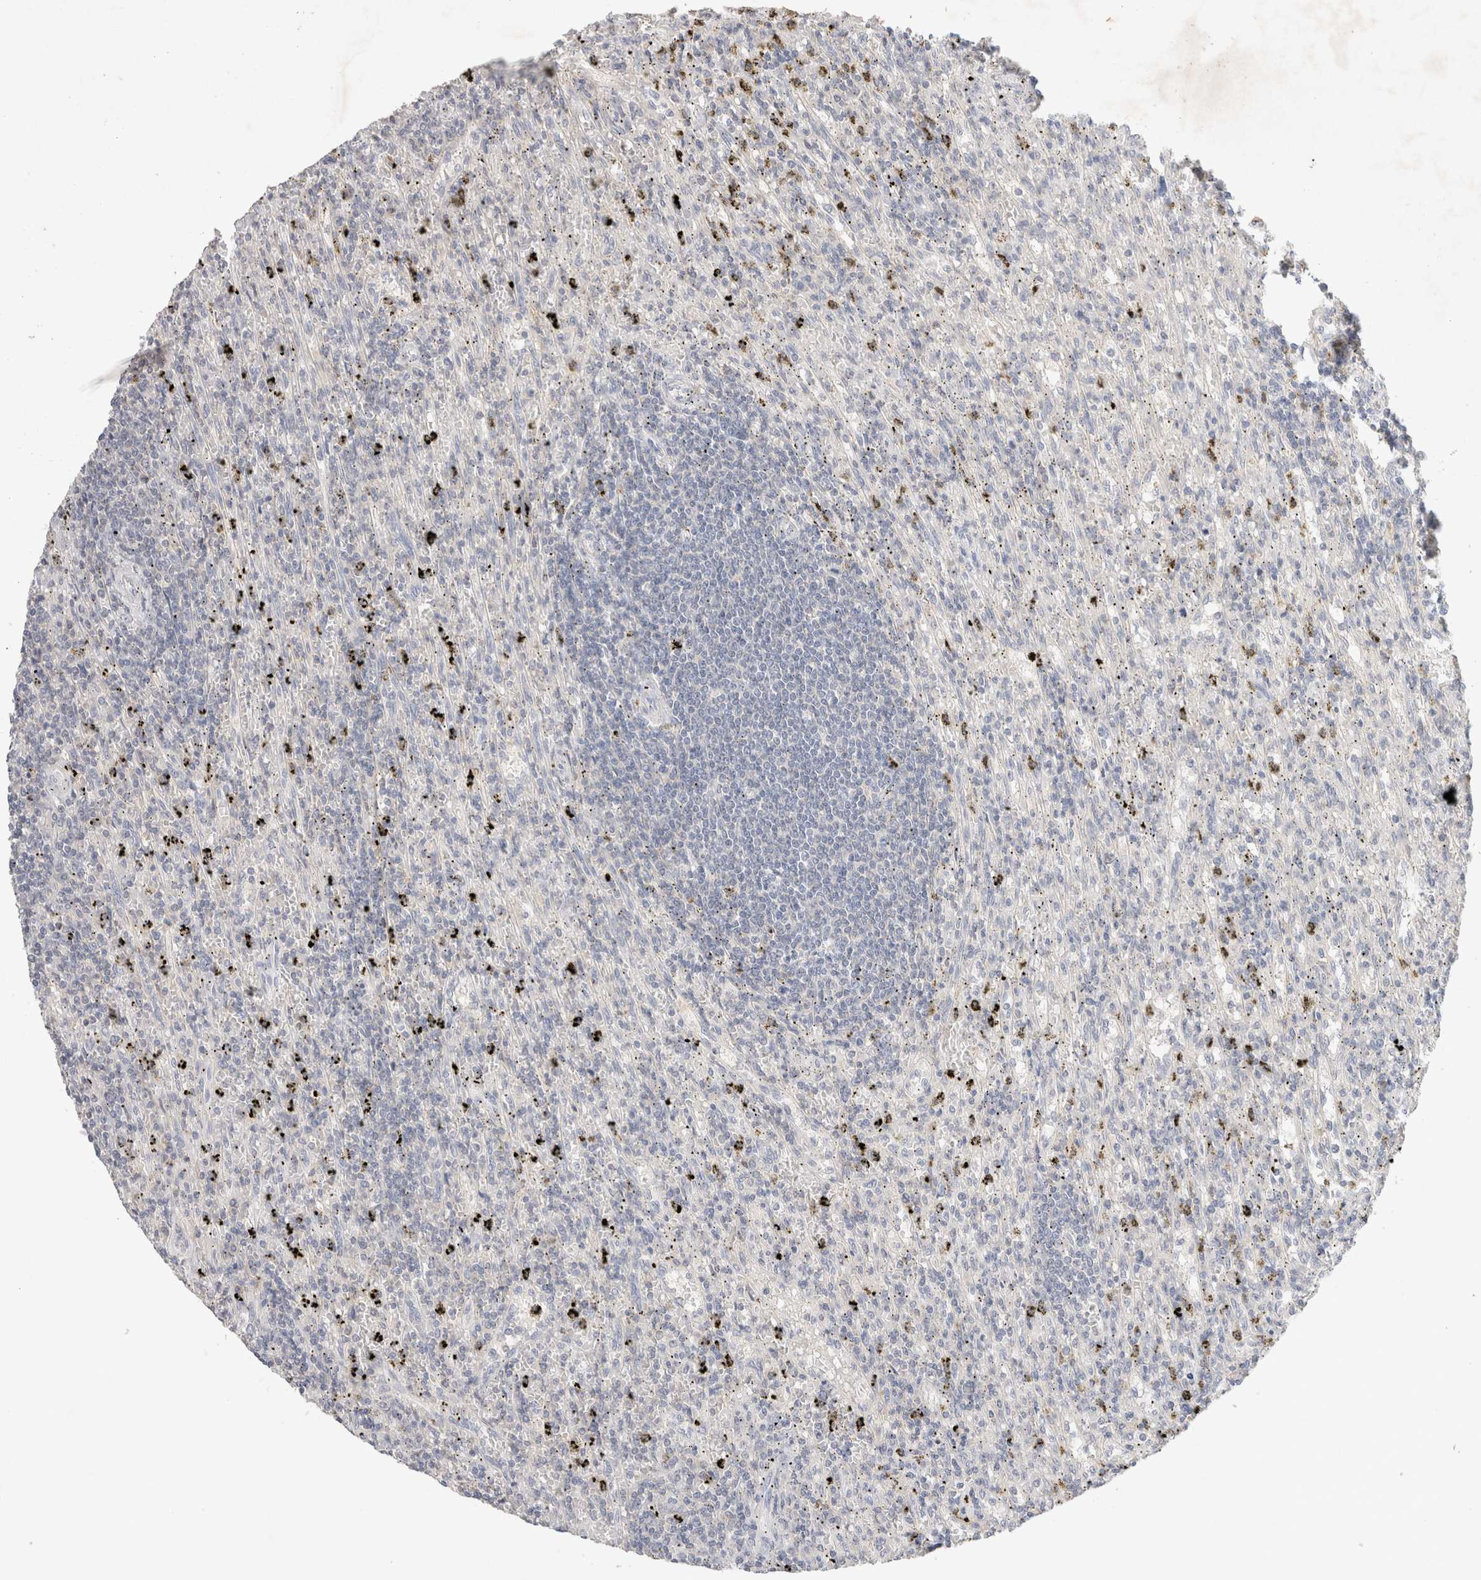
{"staining": {"intensity": "negative", "quantity": "none", "location": "none"}, "tissue": "lymphoma", "cell_type": "Tumor cells", "image_type": "cancer", "snomed": [{"axis": "morphology", "description": "Malignant lymphoma, non-Hodgkin's type, Low grade"}, {"axis": "topography", "description": "Spleen"}], "caption": "The histopathology image demonstrates no significant staining in tumor cells of lymphoma. (DAB (3,3'-diaminobenzidine) IHC with hematoxylin counter stain).", "gene": "MPP2", "patient": {"sex": "male", "age": 76}}